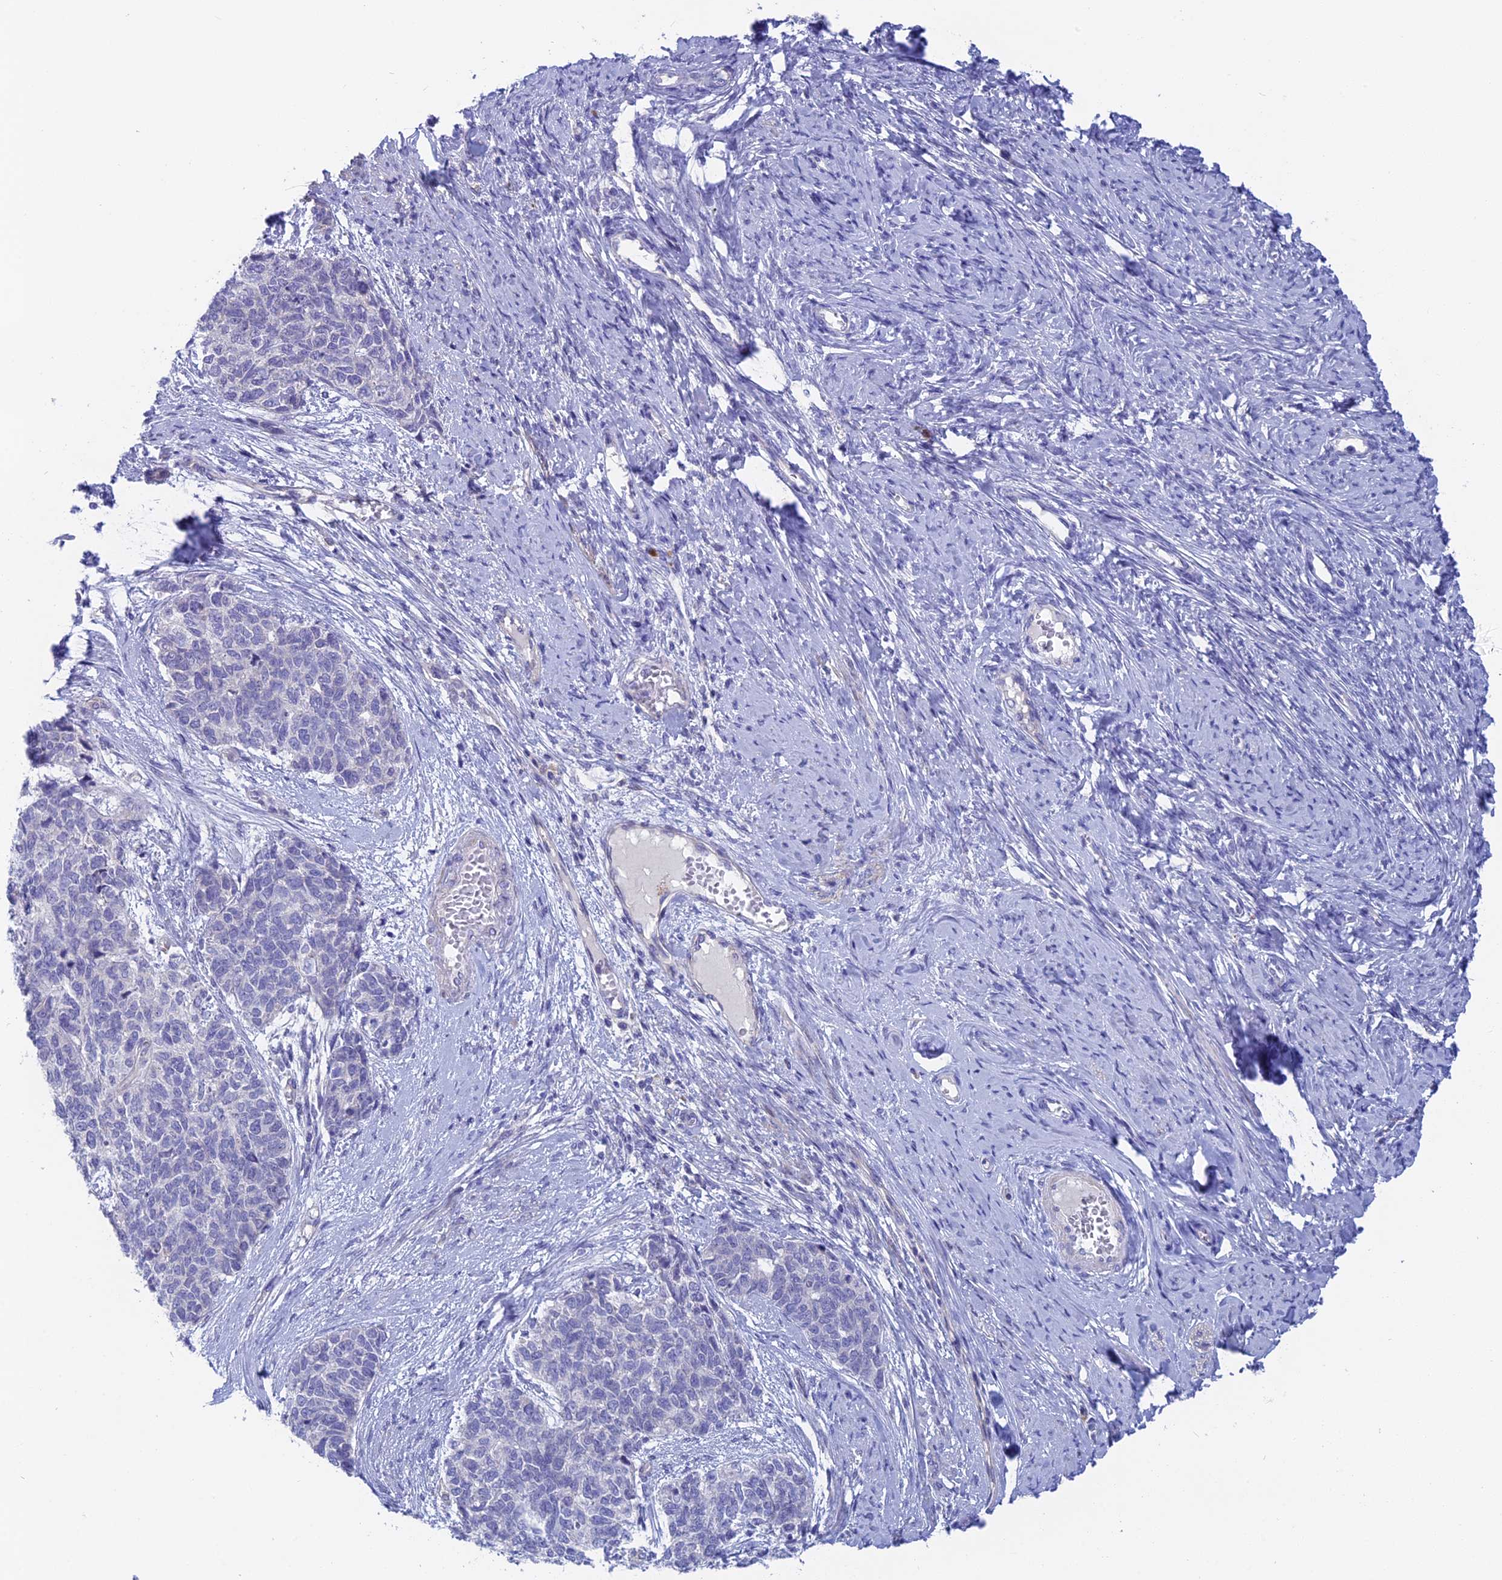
{"staining": {"intensity": "negative", "quantity": "none", "location": "none"}, "tissue": "cervical cancer", "cell_type": "Tumor cells", "image_type": "cancer", "snomed": [{"axis": "morphology", "description": "Squamous cell carcinoma, NOS"}, {"axis": "topography", "description": "Cervix"}], "caption": "Tumor cells show no significant protein positivity in squamous cell carcinoma (cervical).", "gene": "GLB1L", "patient": {"sex": "female", "age": 63}}